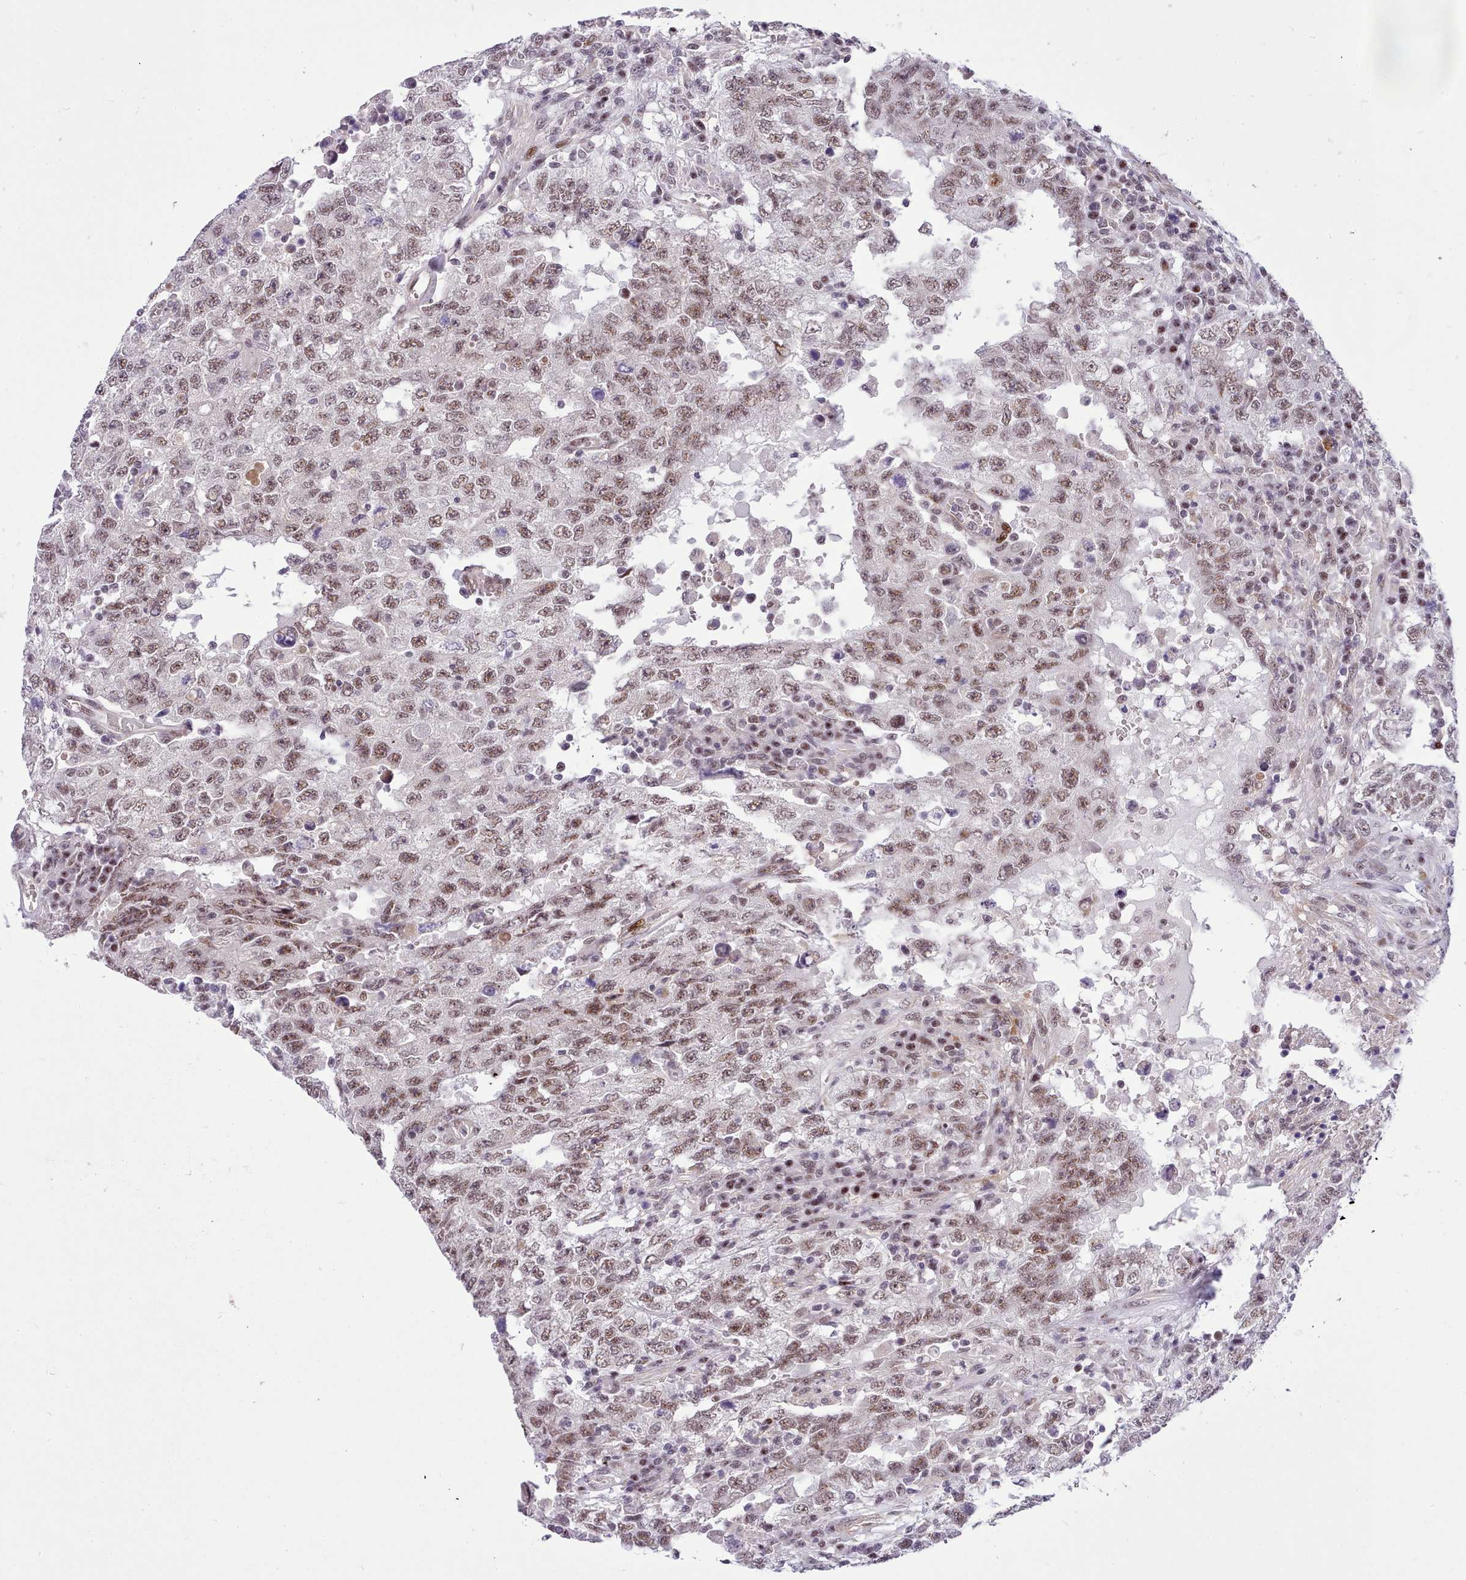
{"staining": {"intensity": "moderate", "quantity": ">75%", "location": "nuclear"}, "tissue": "testis cancer", "cell_type": "Tumor cells", "image_type": "cancer", "snomed": [{"axis": "morphology", "description": "Carcinoma, Embryonal, NOS"}, {"axis": "topography", "description": "Testis"}], "caption": "This is an image of immunohistochemistry staining of testis cancer (embryonal carcinoma), which shows moderate expression in the nuclear of tumor cells.", "gene": "HOXB7", "patient": {"sex": "male", "age": 26}}